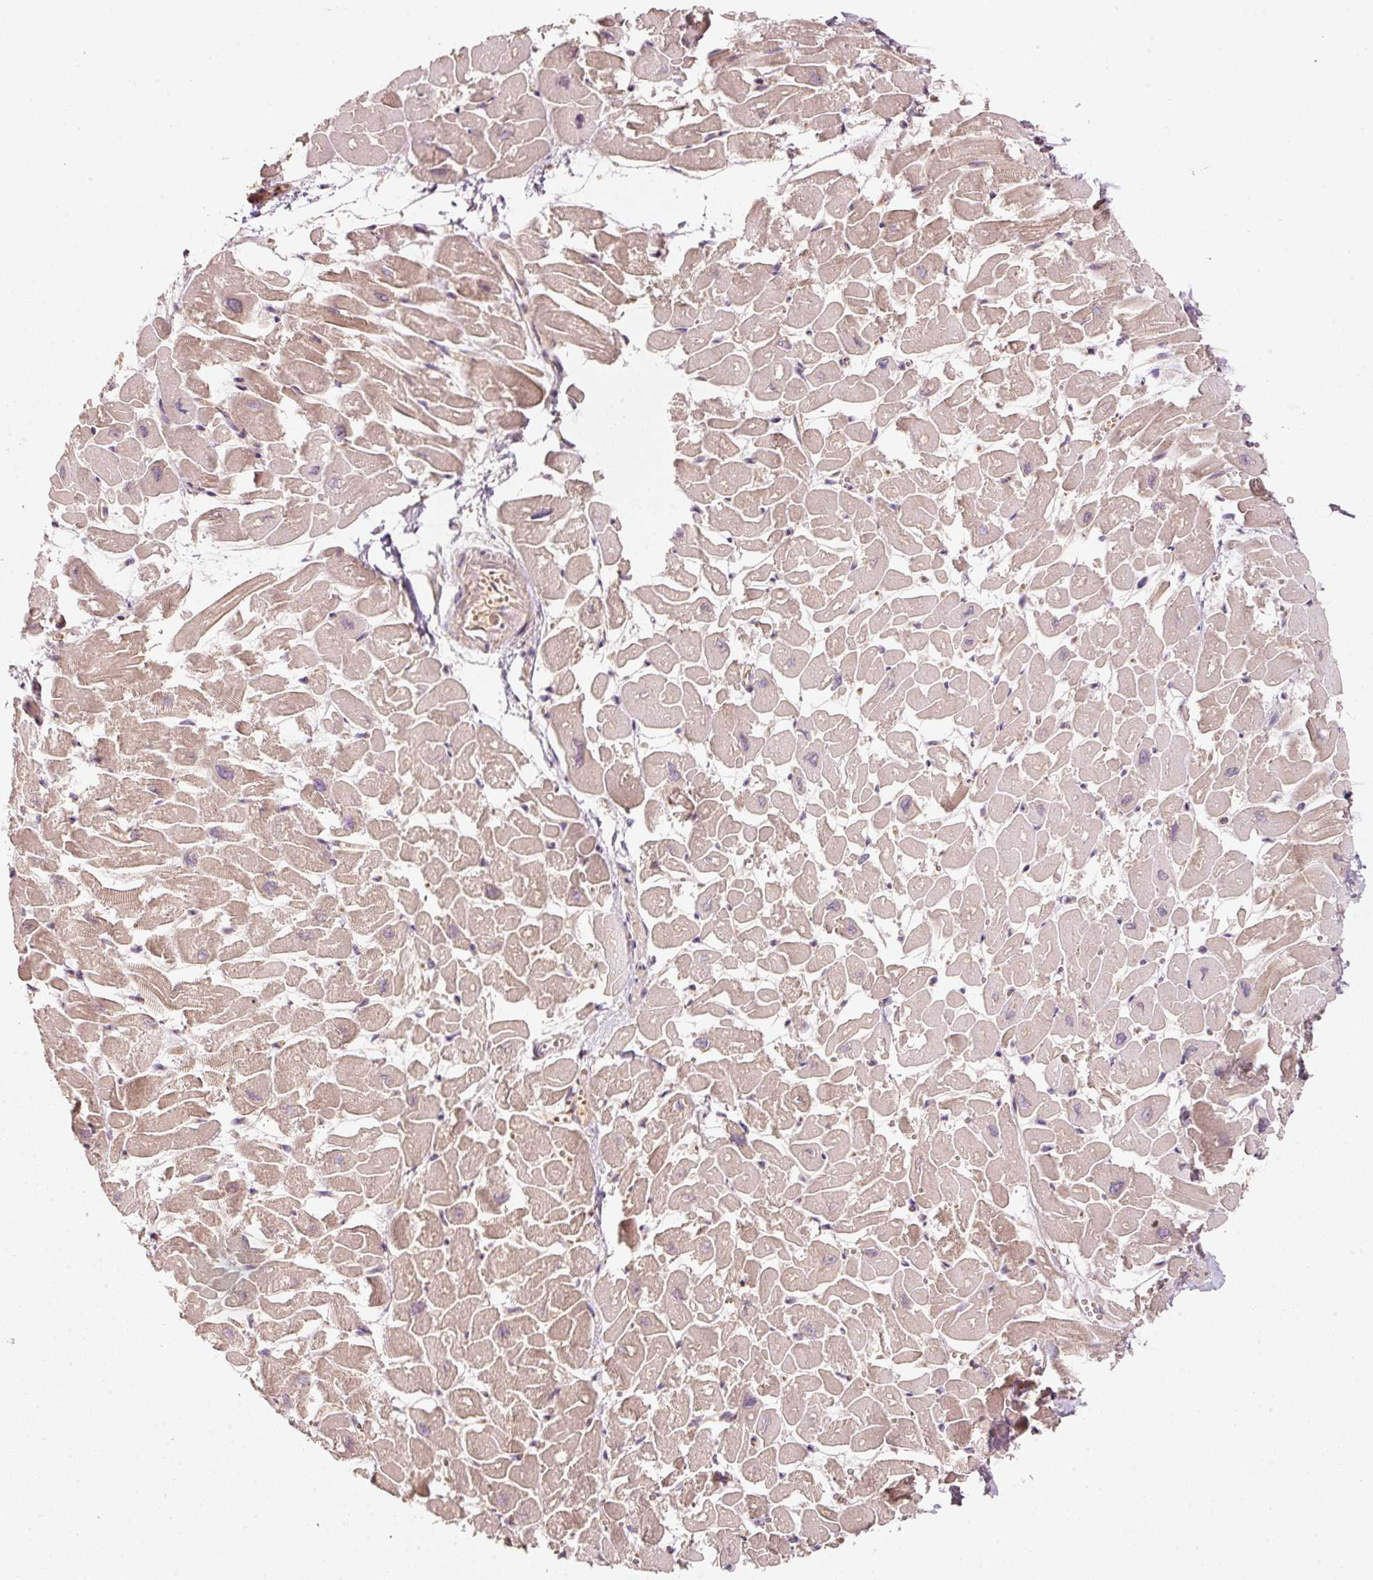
{"staining": {"intensity": "moderate", "quantity": "25%-75%", "location": "cytoplasmic/membranous"}, "tissue": "heart muscle", "cell_type": "Cardiomyocytes", "image_type": "normal", "snomed": [{"axis": "morphology", "description": "Normal tissue, NOS"}, {"axis": "topography", "description": "Heart"}], "caption": "A brown stain shows moderate cytoplasmic/membranous staining of a protein in cardiomyocytes of benign human heart muscle.", "gene": "RRAS2", "patient": {"sex": "male", "age": 54}}